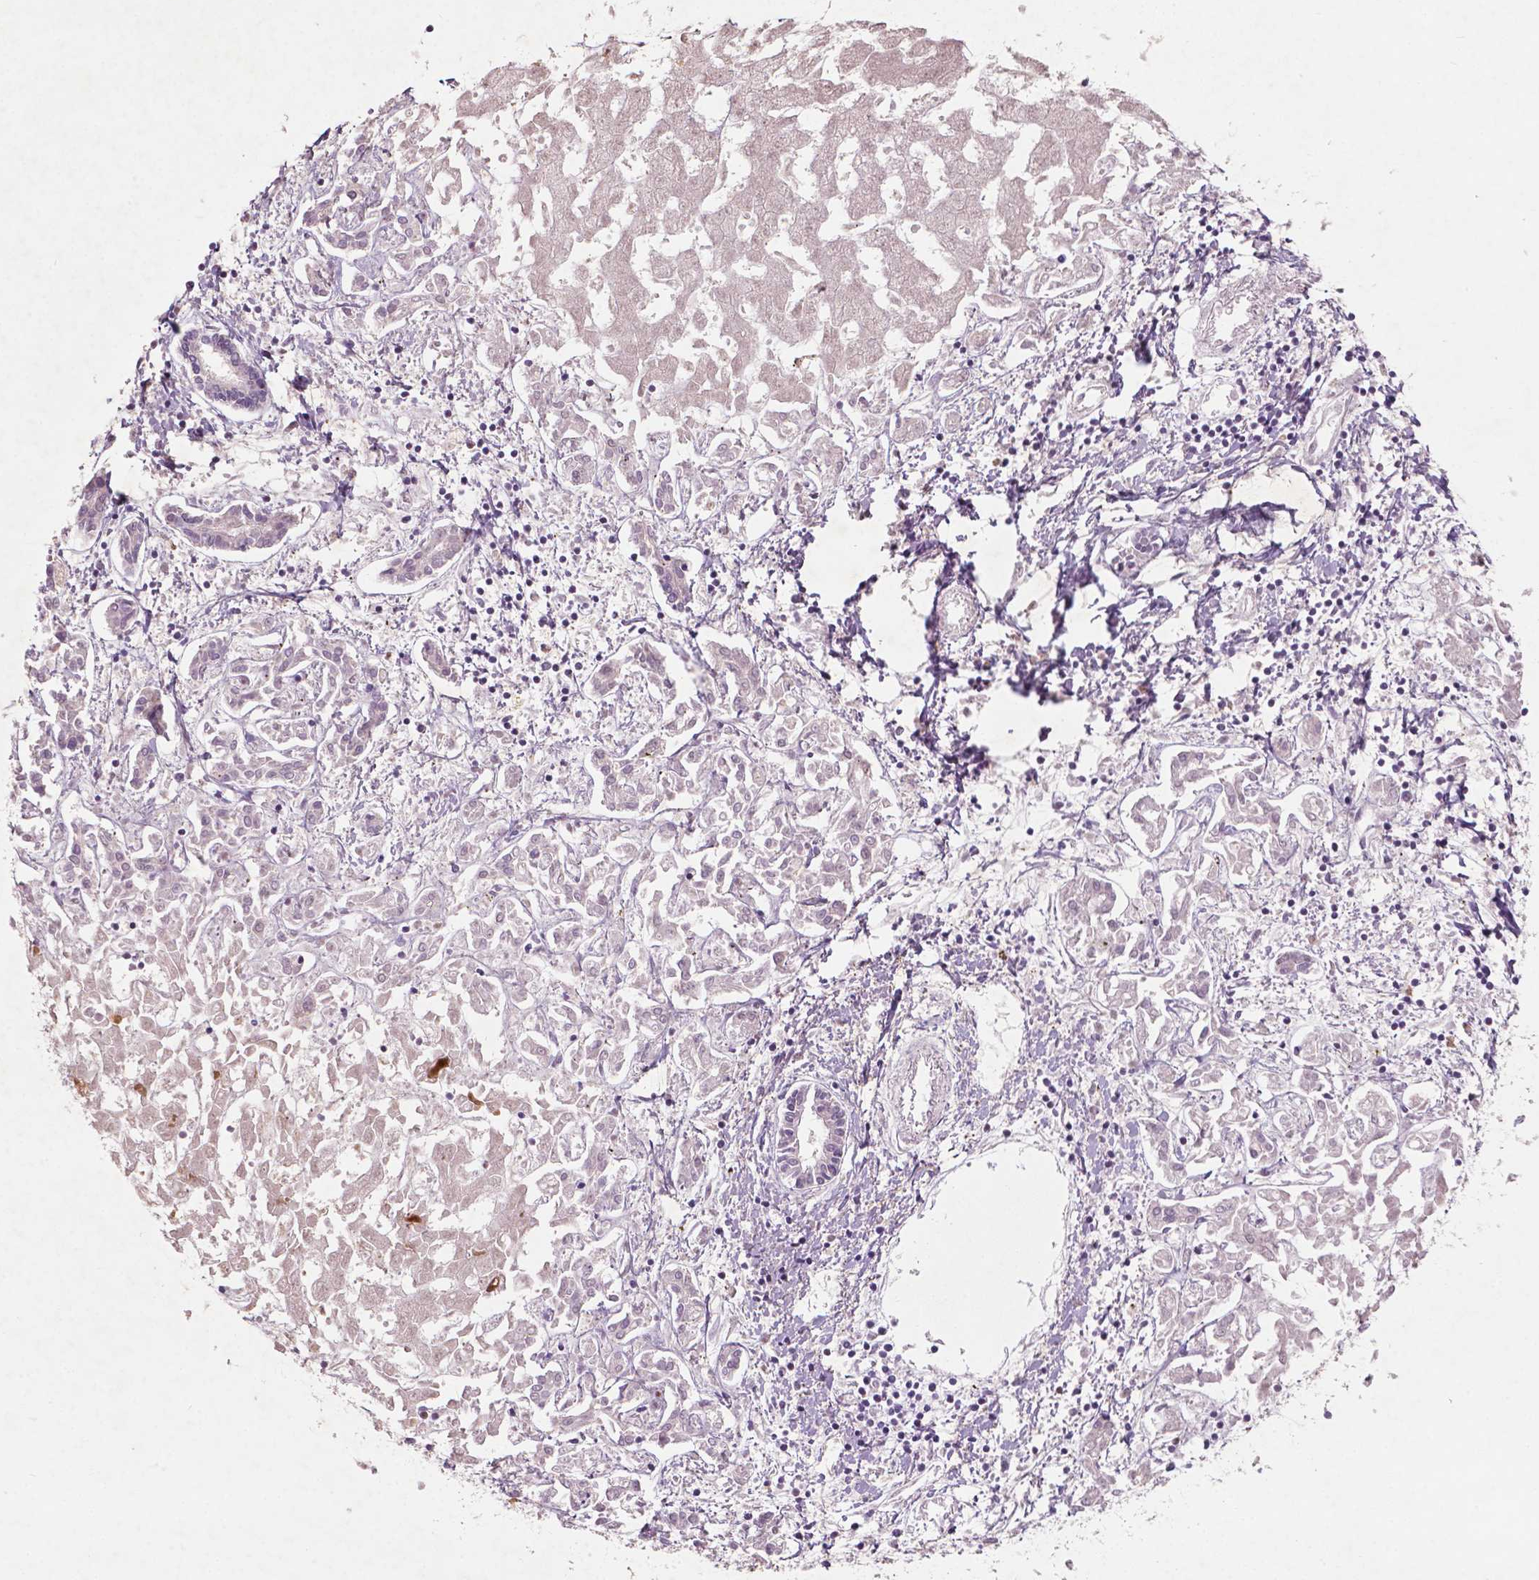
{"staining": {"intensity": "negative", "quantity": "none", "location": "none"}, "tissue": "liver cancer", "cell_type": "Tumor cells", "image_type": "cancer", "snomed": [{"axis": "morphology", "description": "Cholangiocarcinoma"}, {"axis": "topography", "description": "Liver"}], "caption": "High magnification brightfield microscopy of cholangiocarcinoma (liver) stained with DAB (3,3'-diaminobenzidine) (brown) and counterstained with hematoxylin (blue): tumor cells show no significant positivity.", "gene": "NFAT5", "patient": {"sex": "female", "age": 64}}